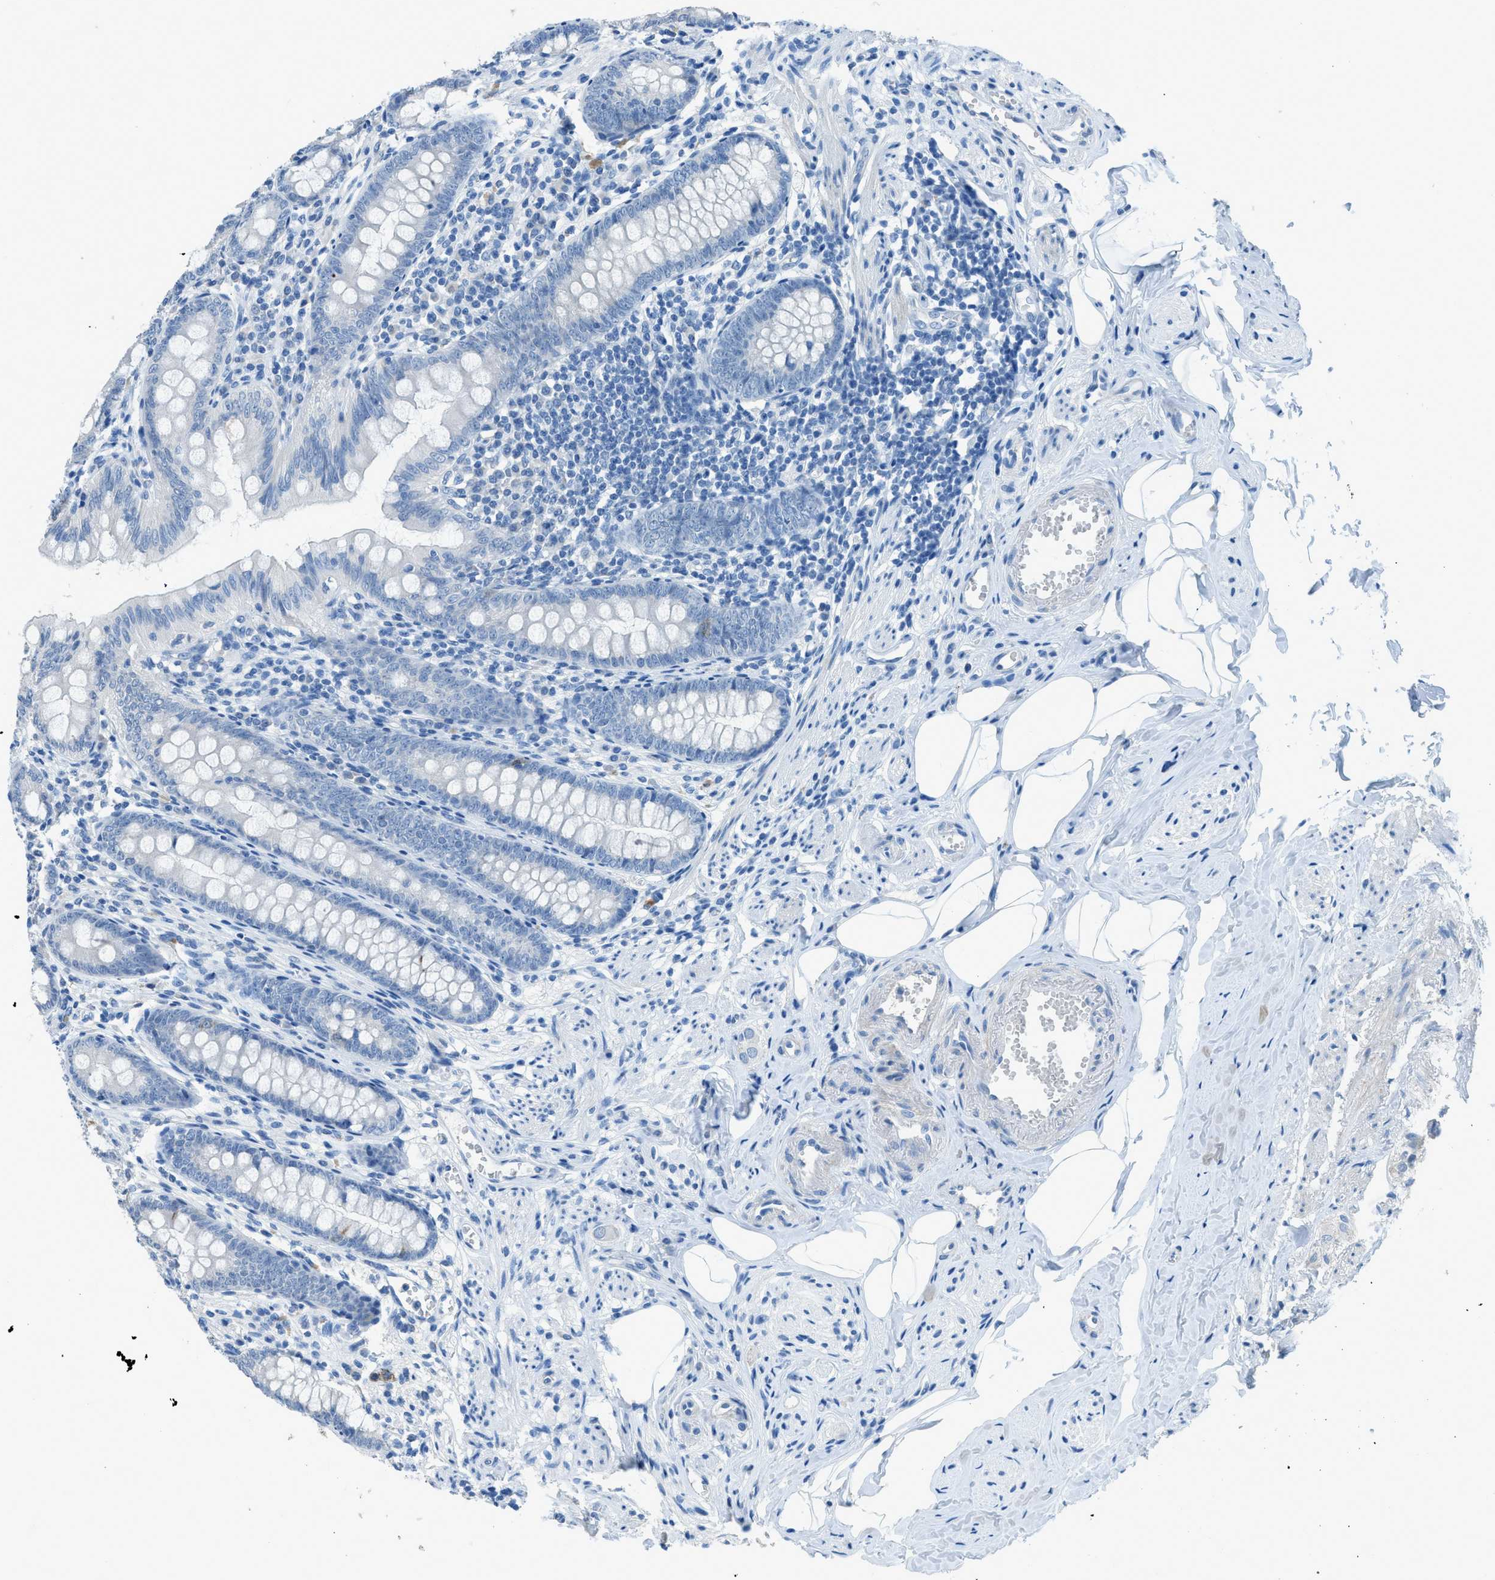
{"staining": {"intensity": "negative", "quantity": "none", "location": "none"}, "tissue": "appendix", "cell_type": "Glandular cells", "image_type": "normal", "snomed": [{"axis": "morphology", "description": "Normal tissue, NOS"}, {"axis": "topography", "description": "Appendix"}], "caption": "Glandular cells show no significant protein positivity in normal appendix. (Immunohistochemistry (ihc), brightfield microscopy, high magnification).", "gene": "ACAN", "patient": {"sex": "female", "age": 77}}